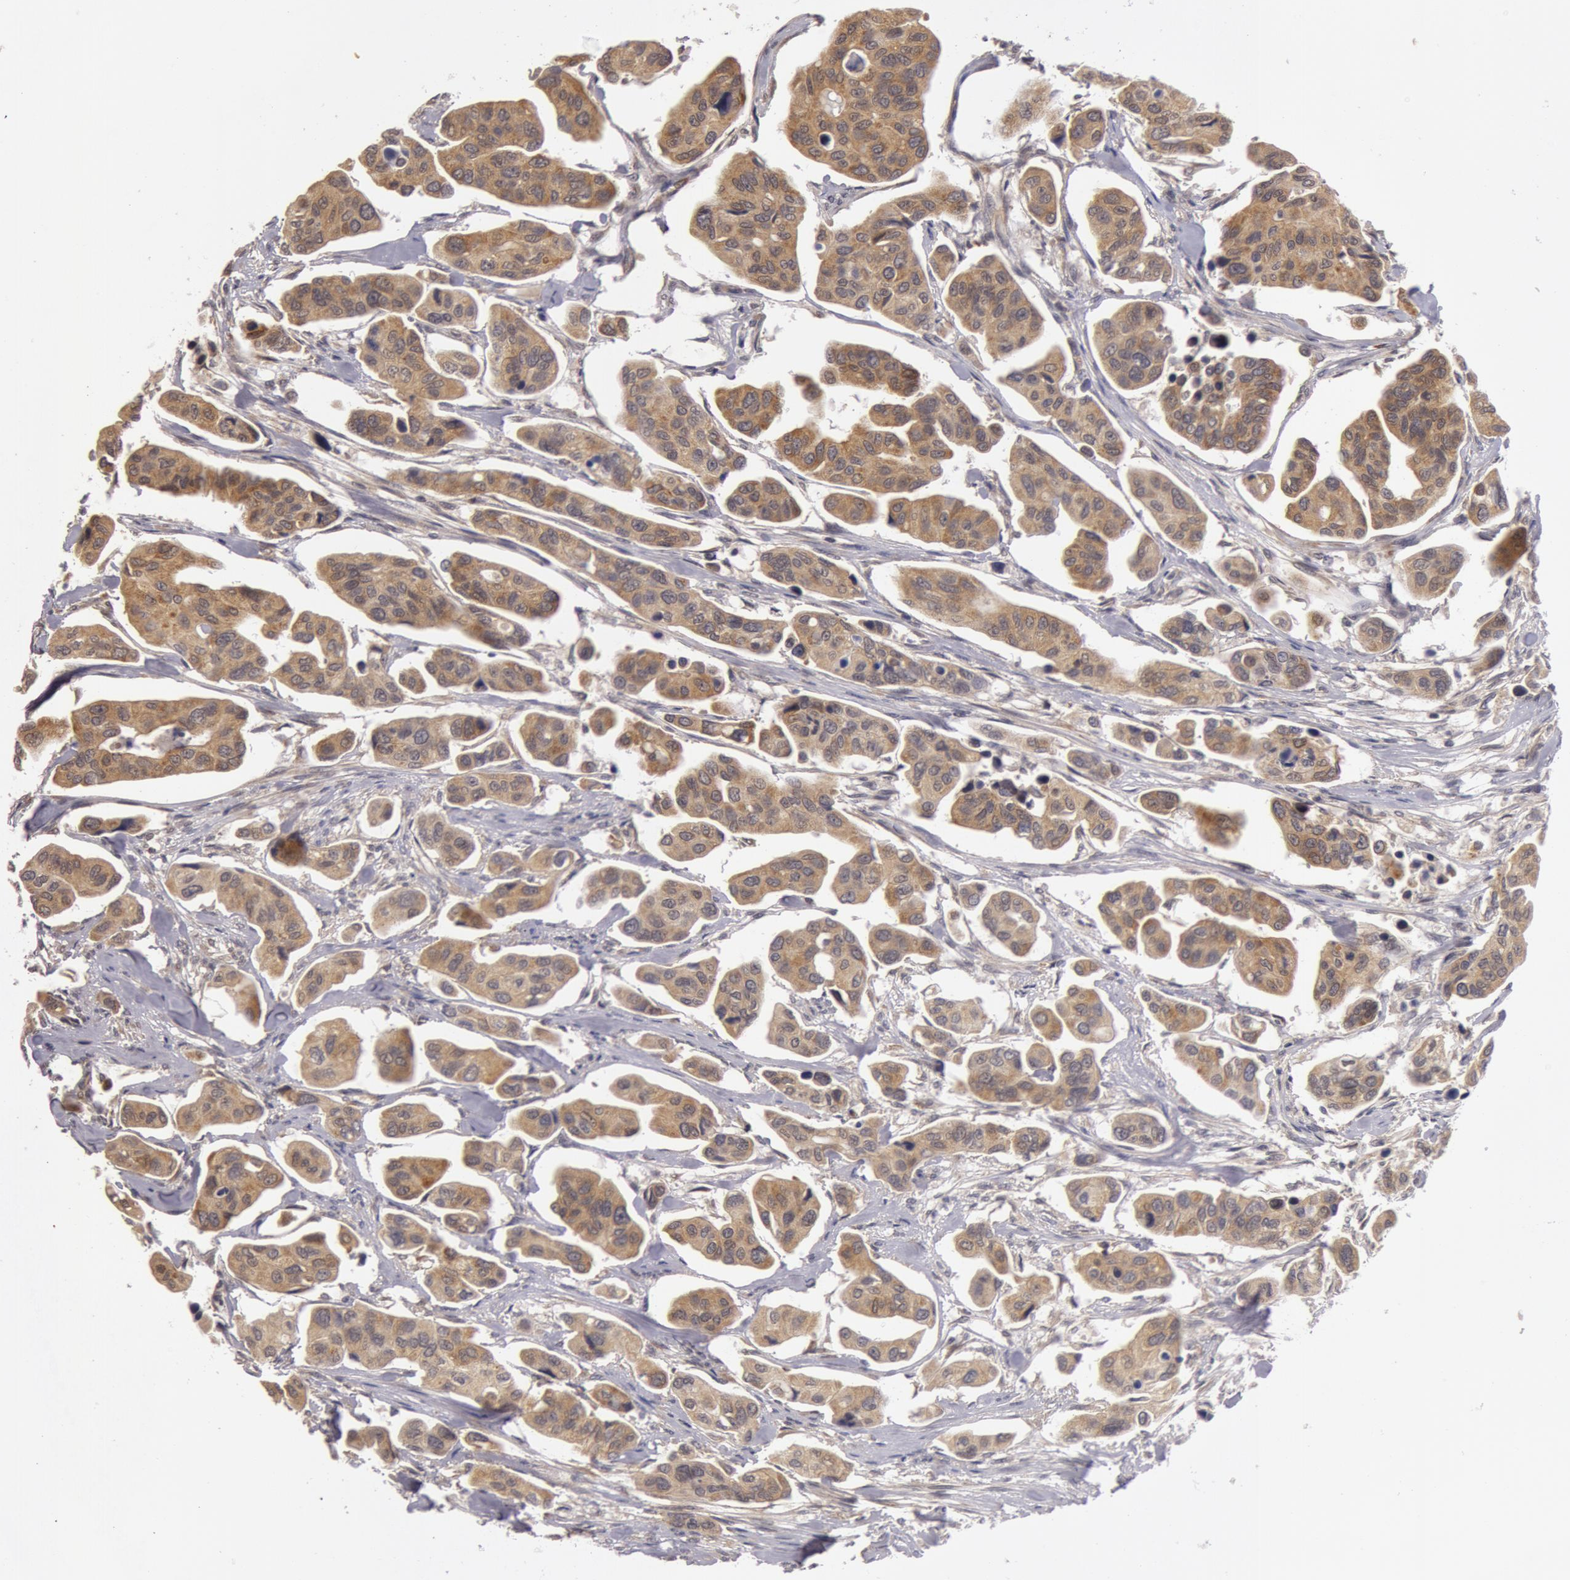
{"staining": {"intensity": "moderate", "quantity": ">75%", "location": "cytoplasmic/membranous"}, "tissue": "urothelial cancer", "cell_type": "Tumor cells", "image_type": "cancer", "snomed": [{"axis": "morphology", "description": "Adenocarcinoma, NOS"}, {"axis": "topography", "description": "Urinary bladder"}], "caption": "Urothelial cancer tissue shows moderate cytoplasmic/membranous expression in approximately >75% of tumor cells", "gene": "SYTL4", "patient": {"sex": "male", "age": 61}}